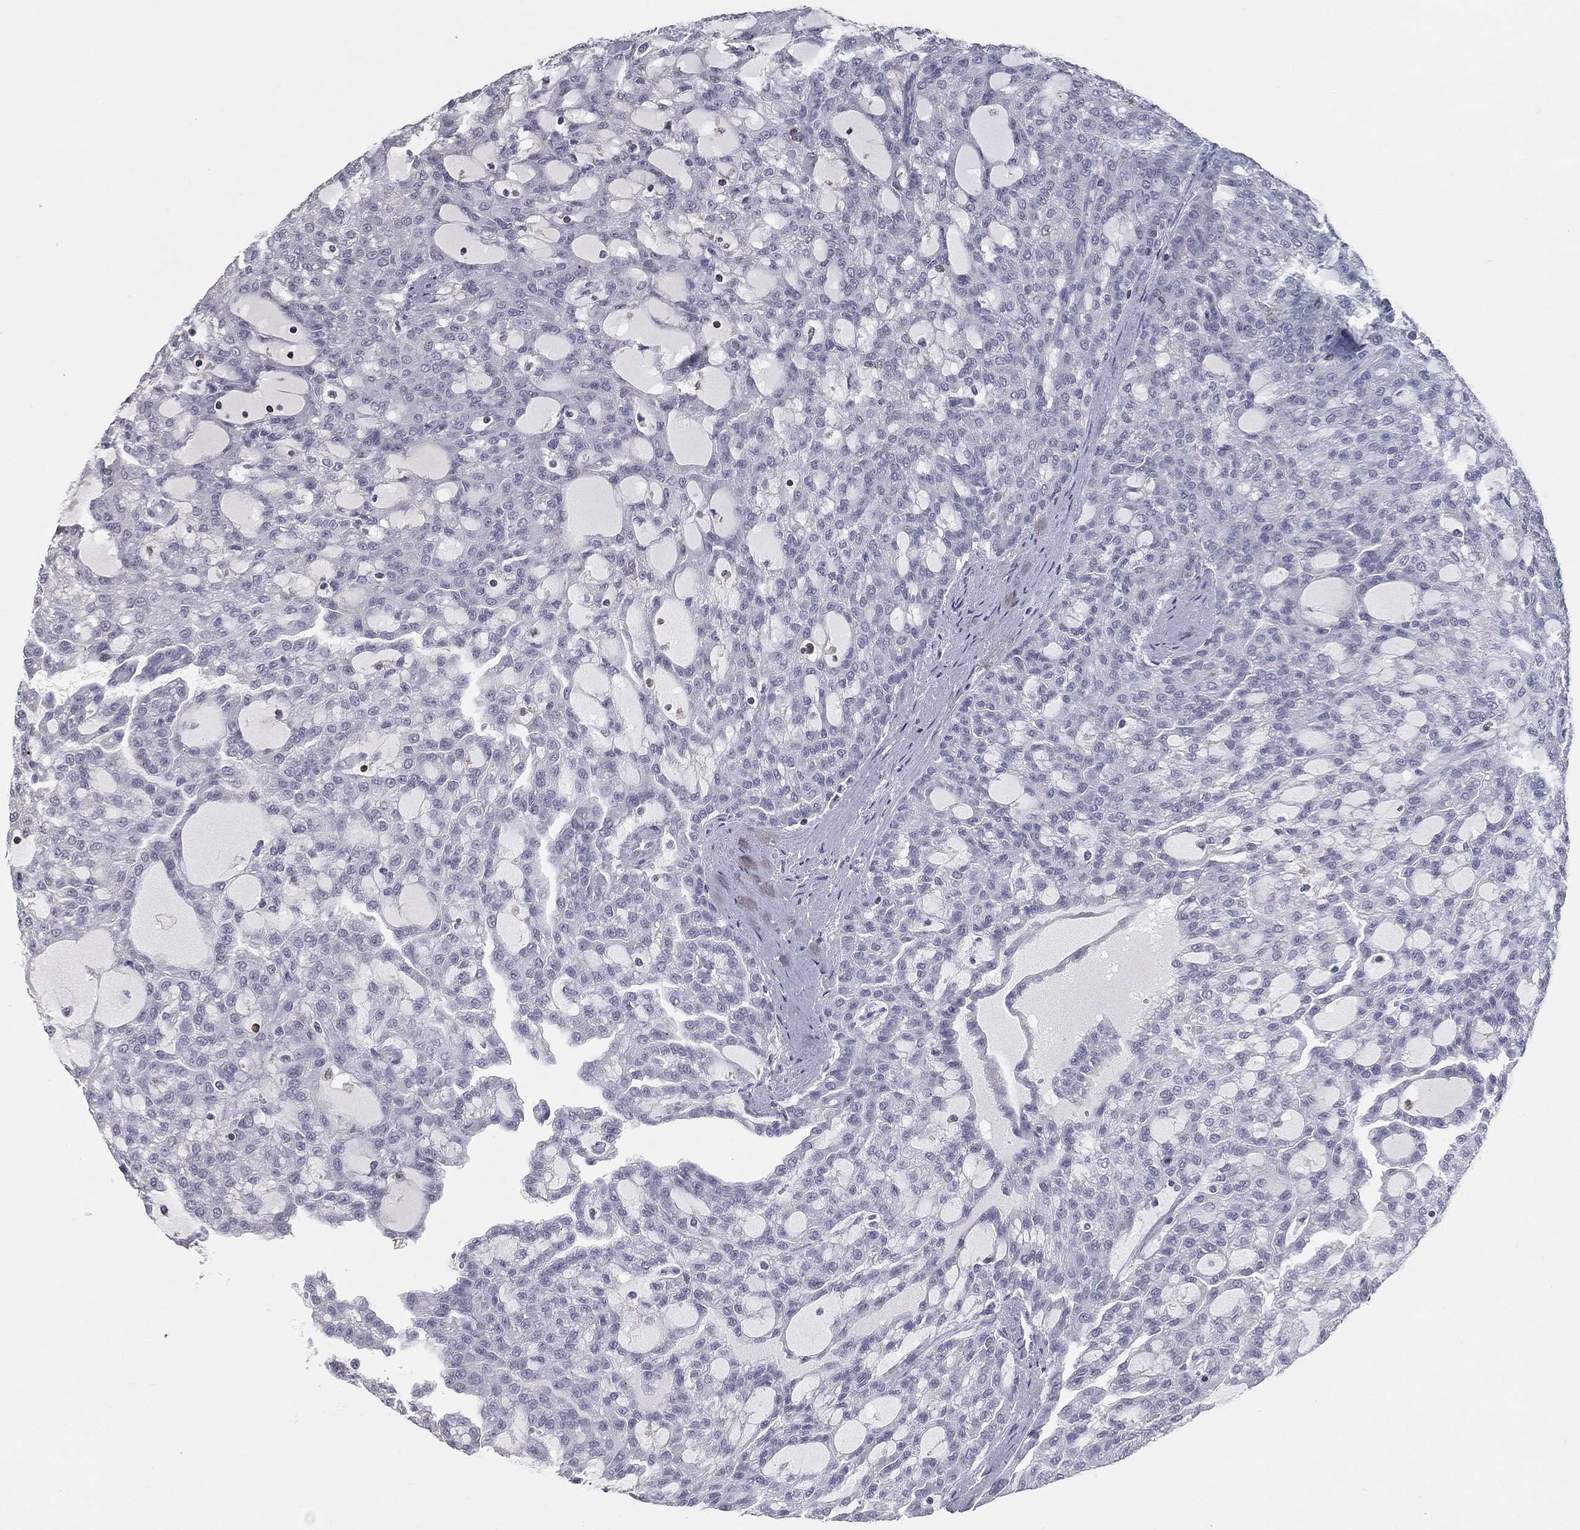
{"staining": {"intensity": "negative", "quantity": "none", "location": "none"}, "tissue": "renal cancer", "cell_type": "Tumor cells", "image_type": "cancer", "snomed": [{"axis": "morphology", "description": "Adenocarcinoma, NOS"}, {"axis": "topography", "description": "Kidney"}], "caption": "An IHC photomicrograph of renal cancer (adenocarcinoma) is shown. There is no staining in tumor cells of renal cancer (adenocarcinoma).", "gene": "PSTPIP1", "patient": {"sex": "male", "age": 63}}